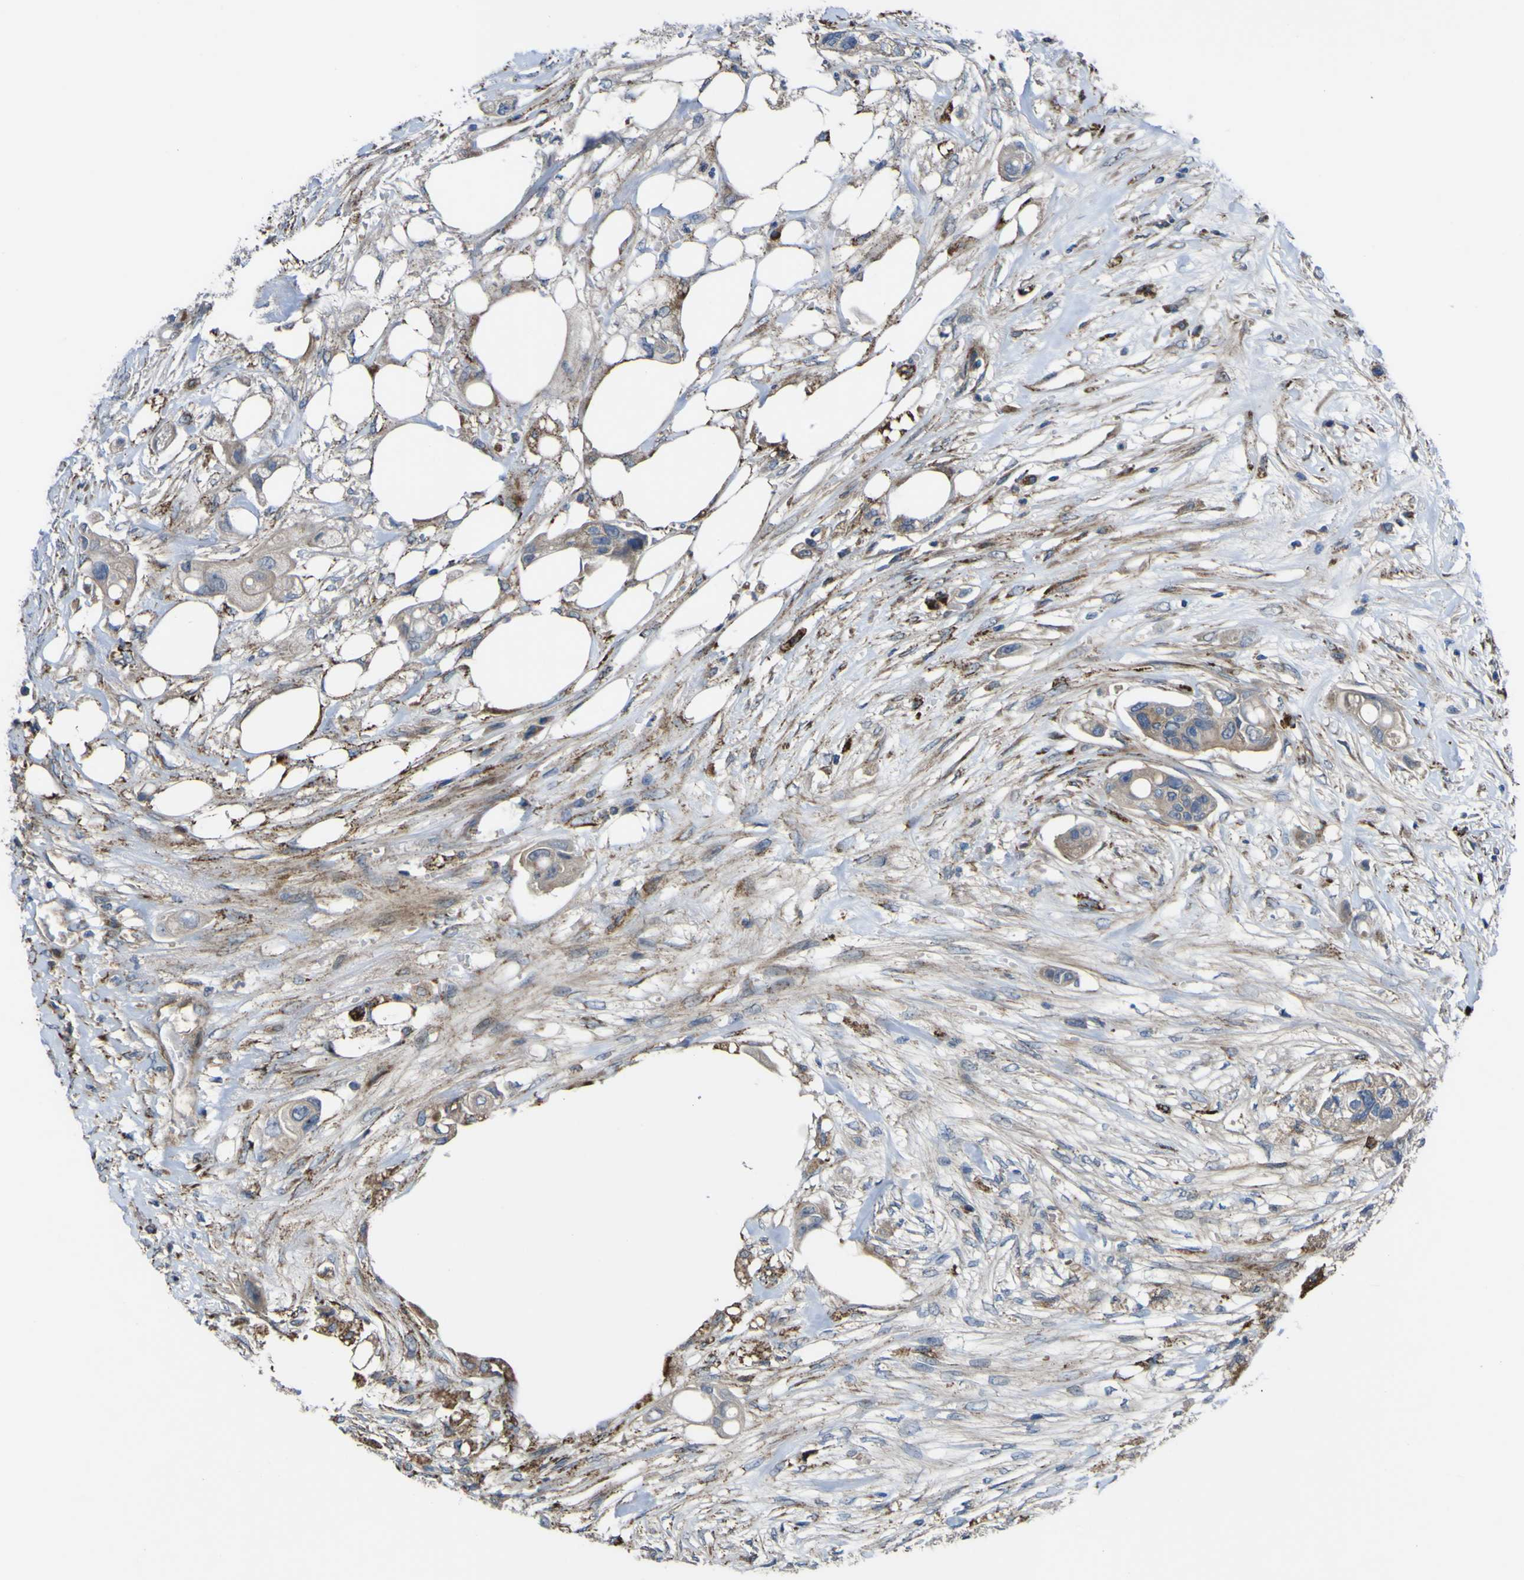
{"staining": {"intensity": "negative", "quantity": "none", "location": "none"}, "tissue": "colorectal cancer", "cell_type": "Tumor cells", "image_type": "cancer", "snomed": [{"axis": "morphology", "description": "Adenocarcinoma, NOS"}, {"axis": "topography", "description": "Colon"}], "caption": "A micrograph of human colorectal cancer (adenocarcinoma) is negative for staining in tumor cells.", "gene": "GPLD1", "patient": {"sex": "female", "age": 57}}